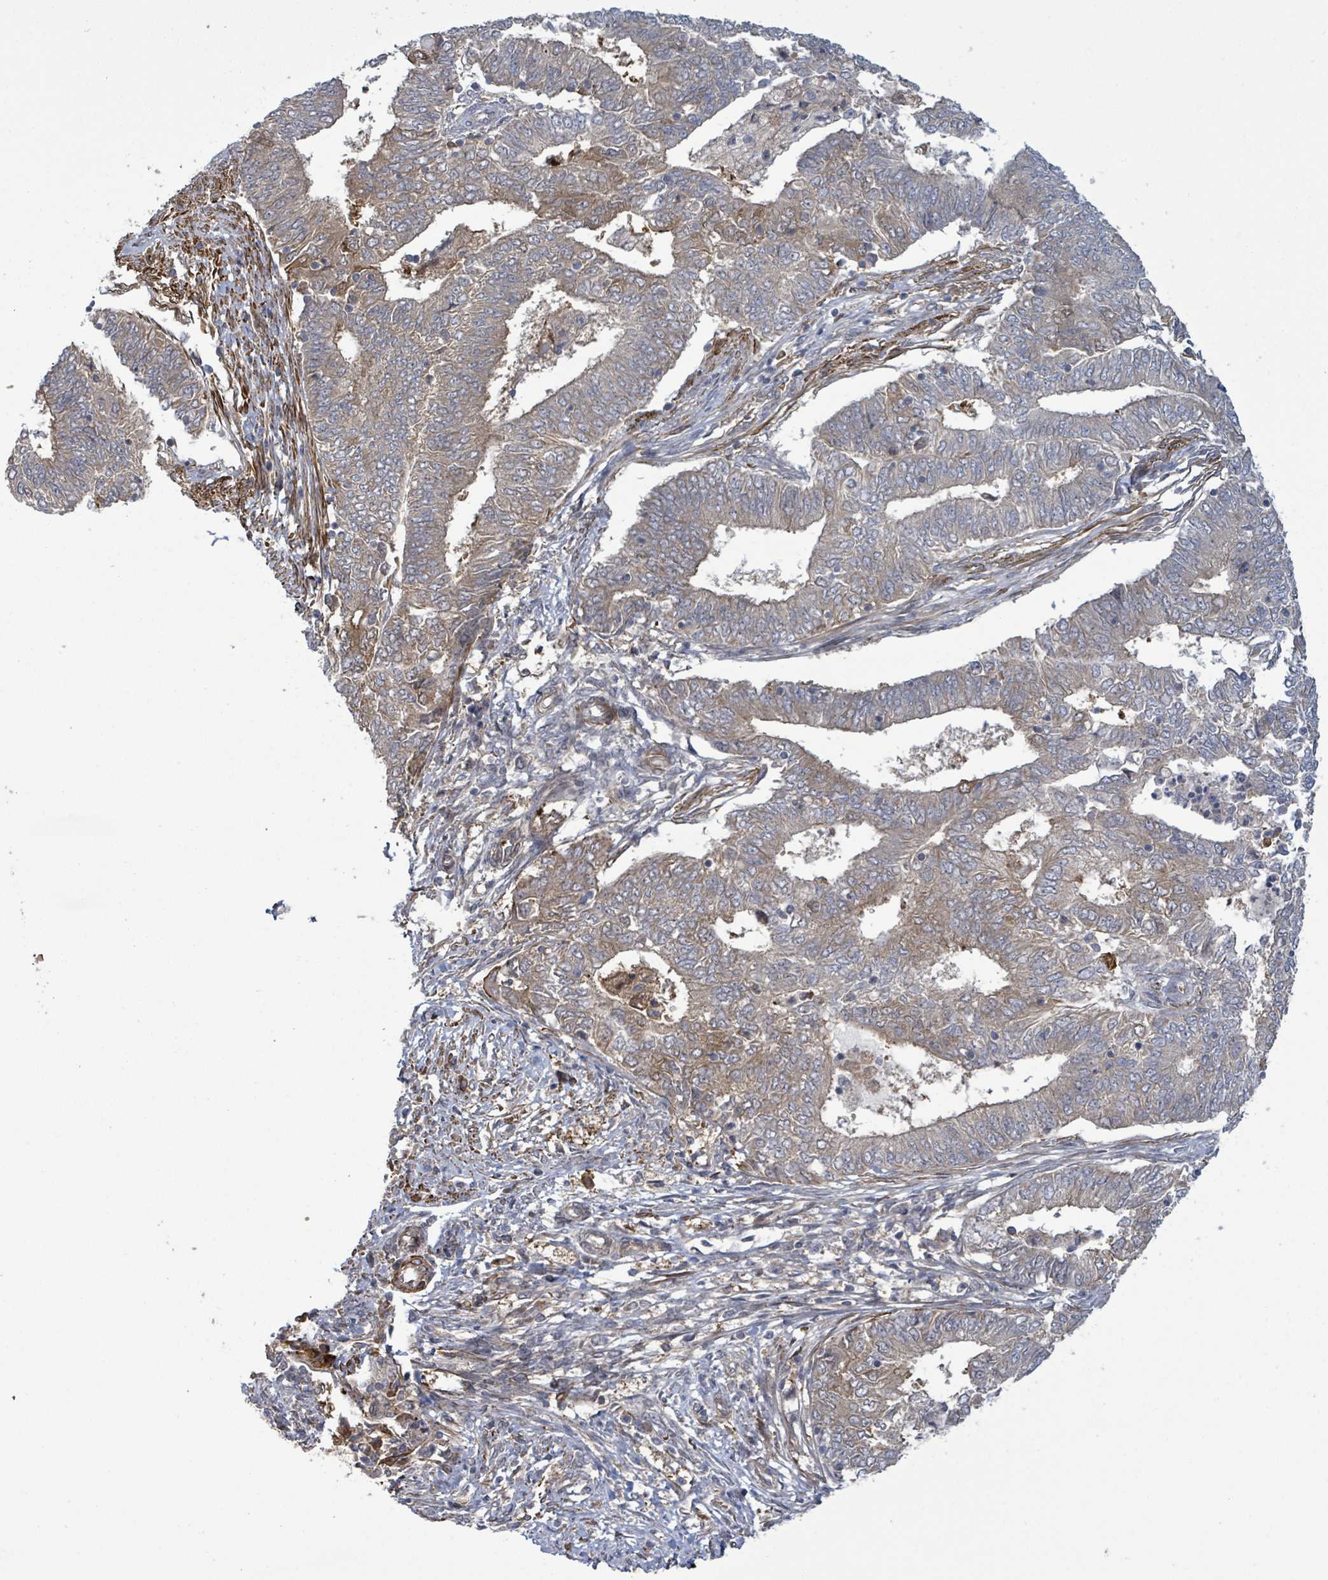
{"staining": {"intensity": "weak", "quantity": "<25%", "location": "cytoplasmic/membranous"}, "tissue": "endometrial cancer", "cell_type": "Tumor cells", "image_type": "cancer", "snomed": [{"axis": "morphology", "description": "Adenocarcinoma, NOS"}, {"axis": "topography", "description": "Endometrium"}], "caption": "Endometrial cancer (adenocarcinoma) stained for a protein using immunohistochemistry reveals no positivity tumor cells.", "gene": "MAP3K6", "patient": {"sex": "female", "age": 62}}